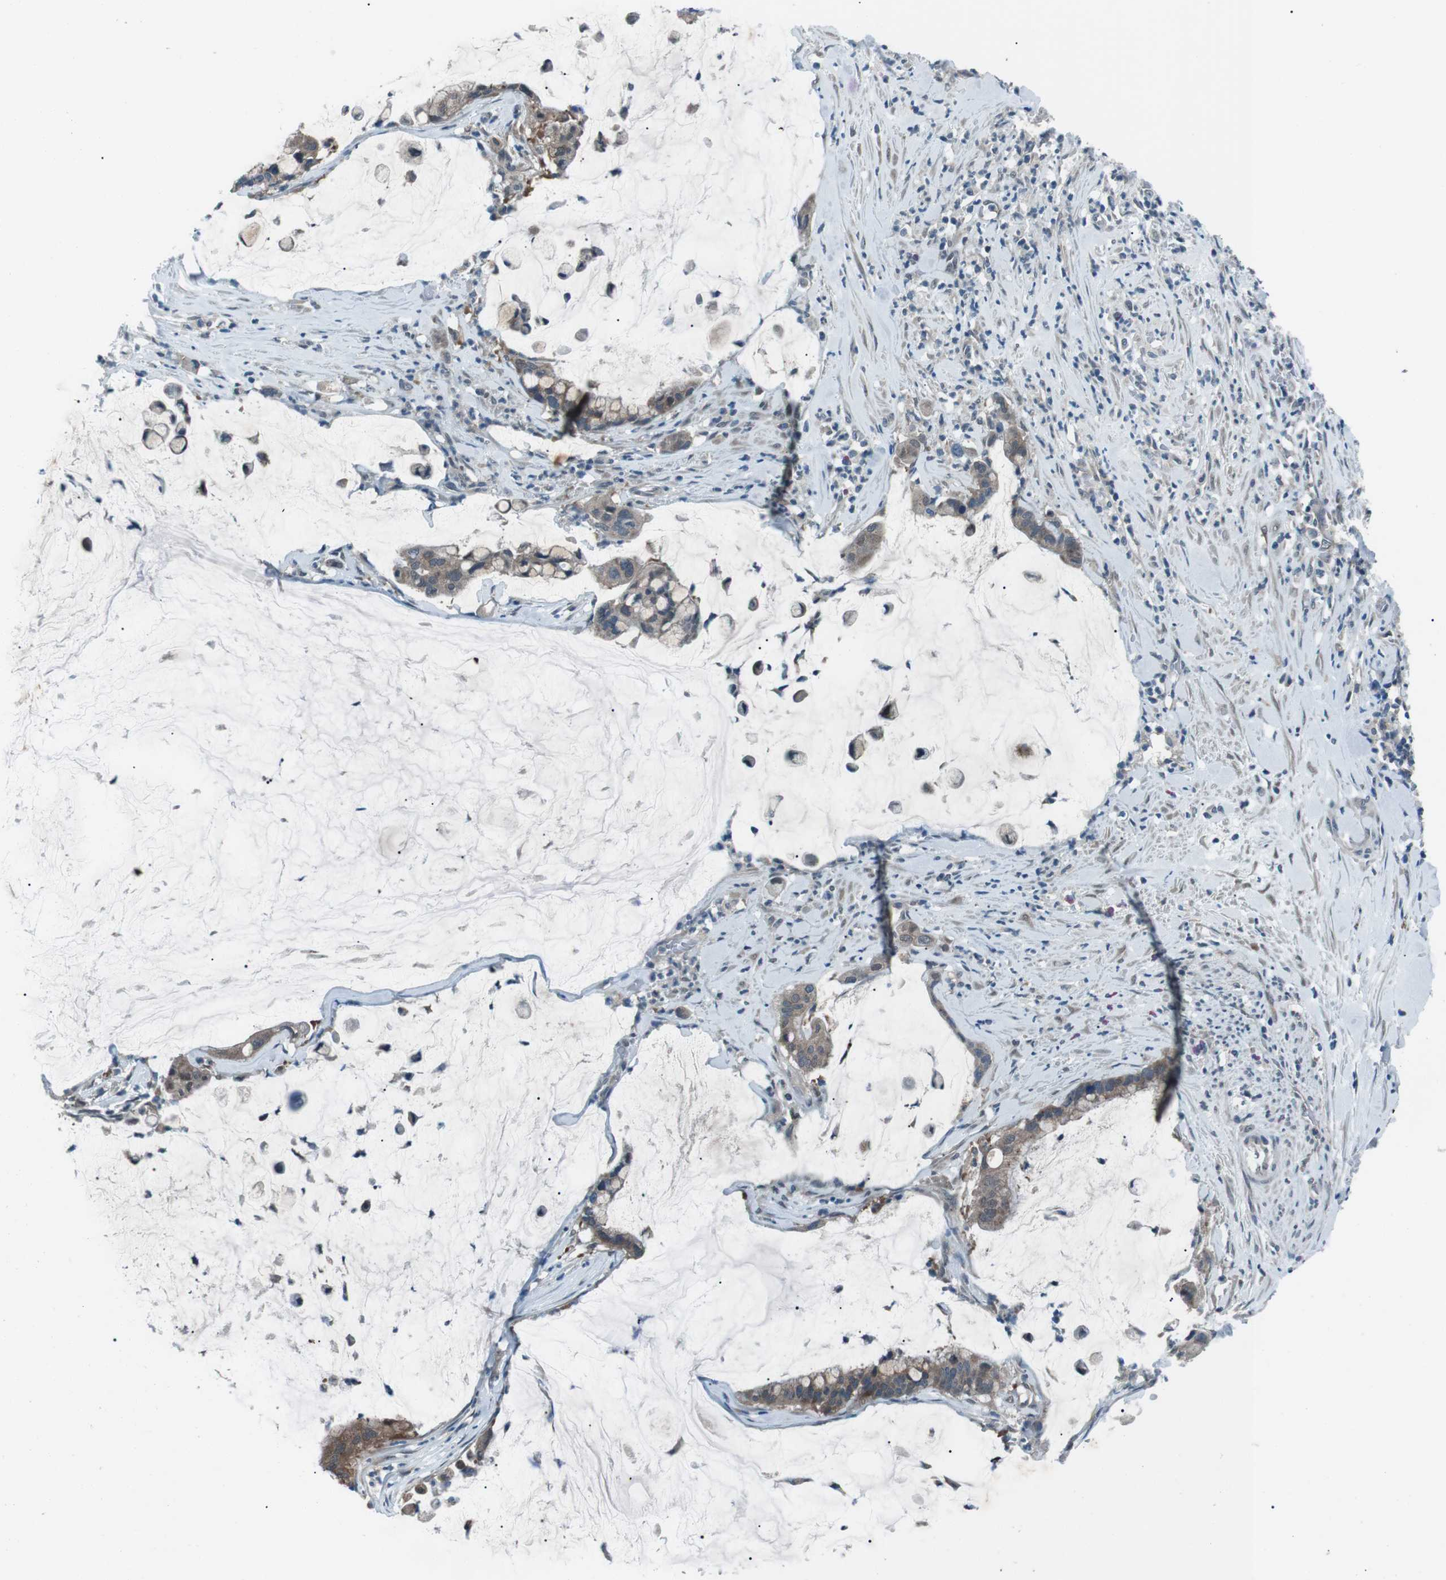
{"staining": {"intensity": "weak", "quantity": "25%-75%", "location": "cytoplasmic/membranous"}, "tissue": "pancreatic cancer", "cell_type": "Tumor cells", "image_type": "cancer", "snomed": [{"axis": "morphology", "description": "Adenocarcinoma, NOS"}, {"axis": "topography", "description": "Pancreas"}], "caption": "The photomicrograph demonstrates immunohistochemical staining of pancreatic cancer. There is weak cytoplasmic/membranous staining is present in about 25%-75% of tumor cells. (Stains: DAB in brown, nuclei in blue, Microscopy: brightfield microscopy at high magnification).", "gene": "LRIG2", "patient": {"sex": "male", "age": 41}}